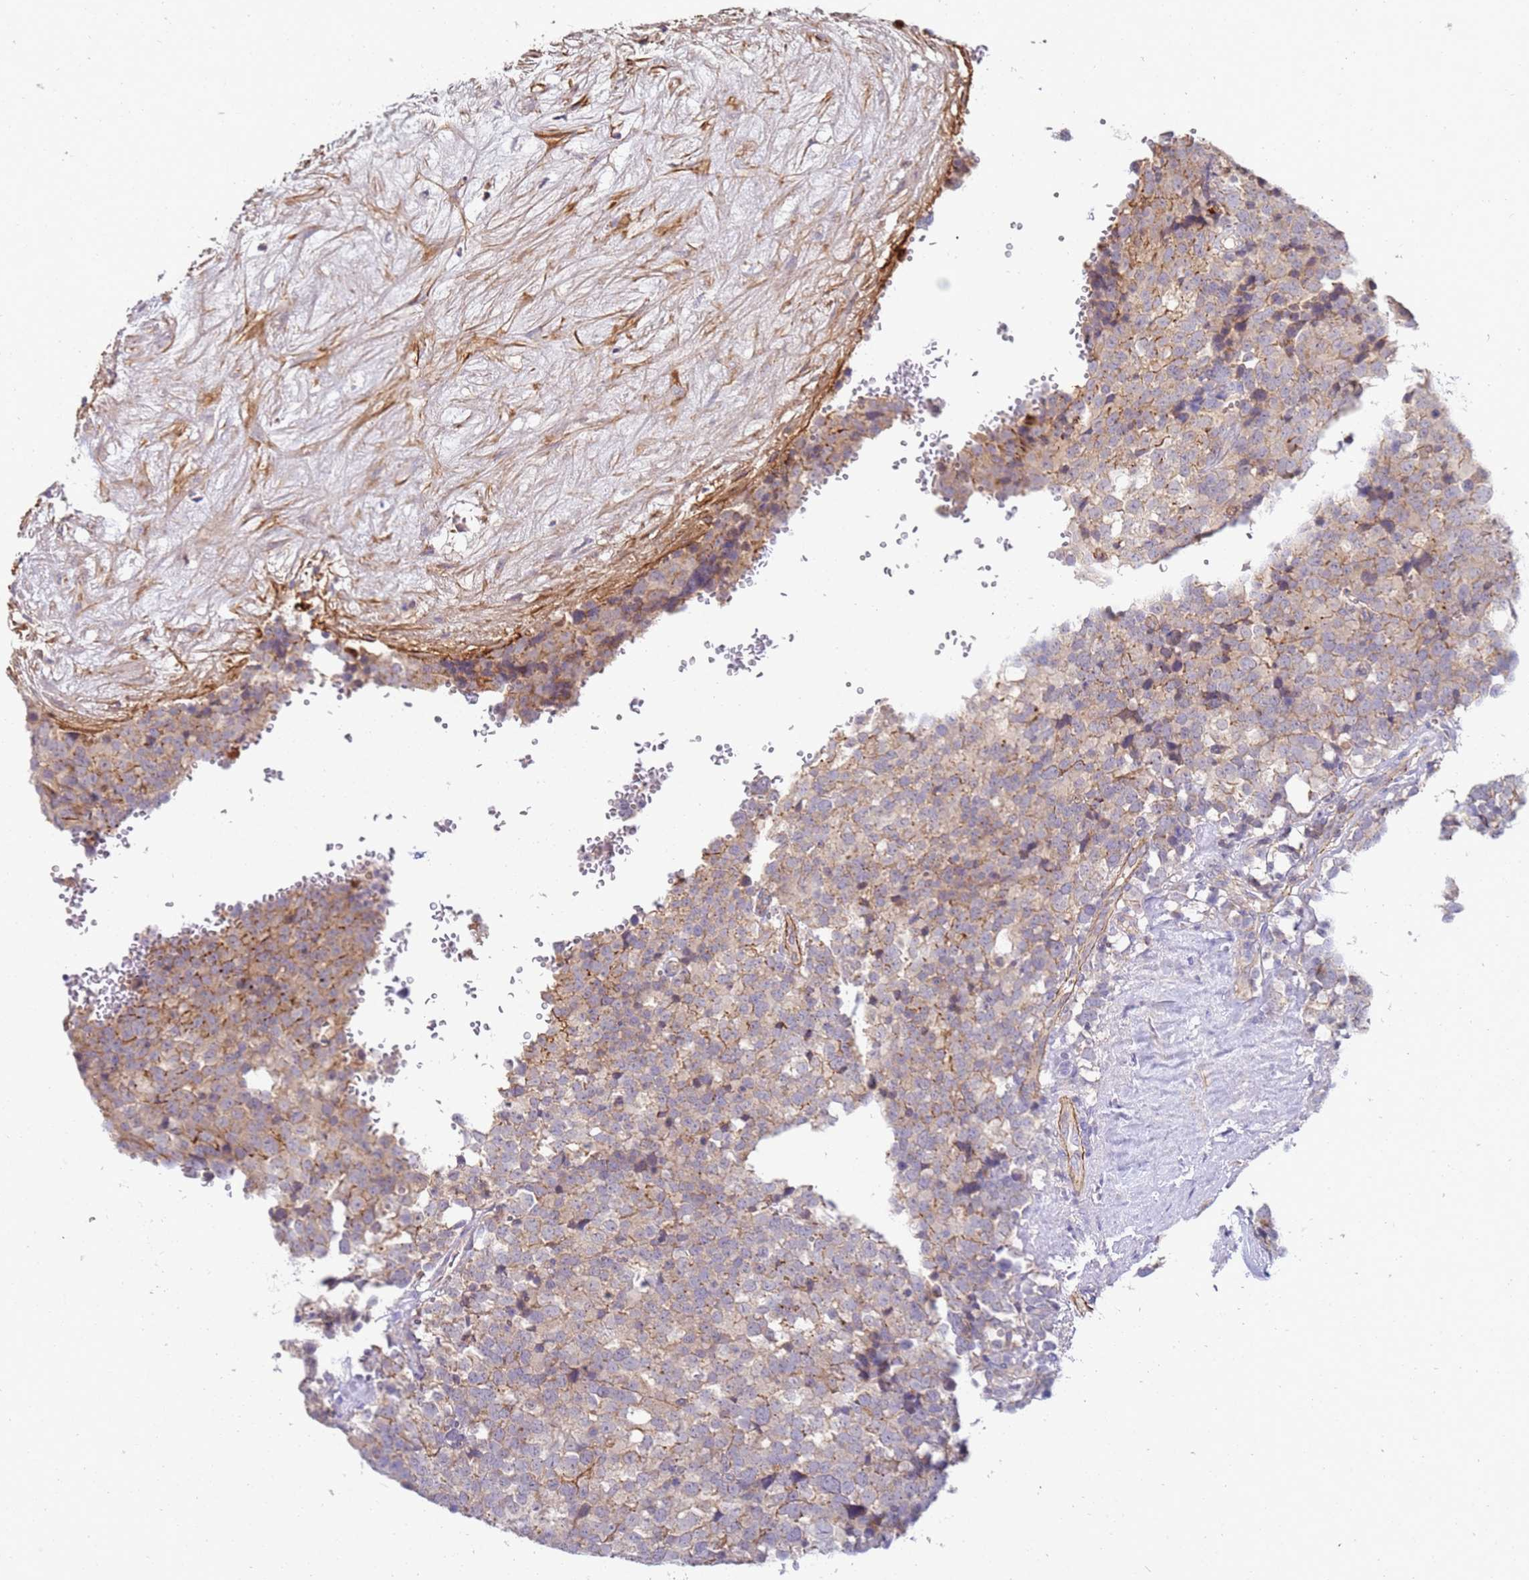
{"staining": {"intensity": "weak", "quantity": ">75%", "location": "cytoplasmic/membranous"}, "tissue": "testis cancer", "cell_type": "Tumor cells", "image_type": "cancer", "snomed": [{"axis": "morphology", "description": "Seminoma, NOS"}, {"axis": "topography", "description": "Testis"}], "caption": "A brown stain labels weak cytoplasmic/membranous expression of a protein in testis cancer (seminoma) tumor cells.", "gene": "STK25", "patient": {"sex": "male", "age": 71}}